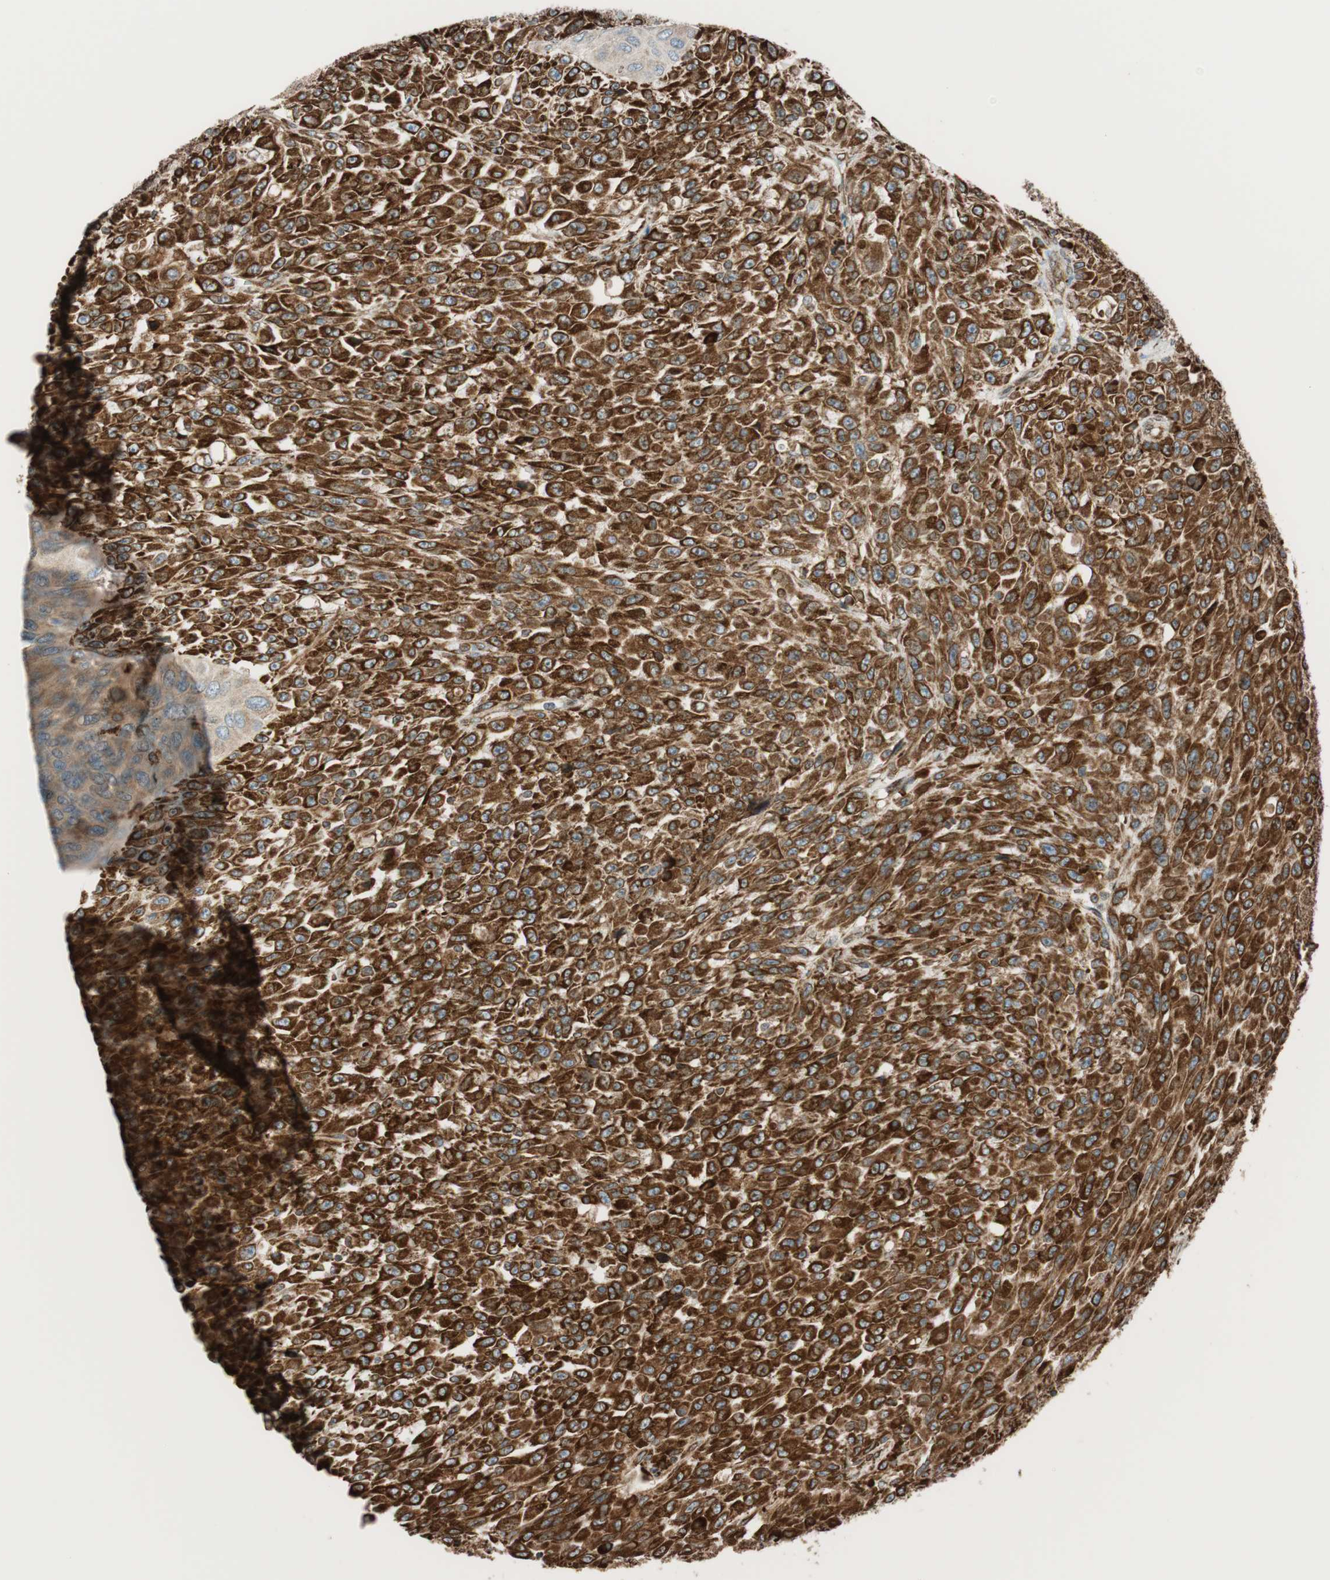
{"staining": {"intensity": "strong", "quantity": ">75%", "location": "cytoplasmic/membranous"}, "tissue": "urothelial cancer", "cell_type": "Tumor cells", "image_type": "cancer", "snomed": [{"axis": "morphology", "description": "Urothelial carcinoma, High grade"}, {"axis": "topography", "description": "Urinary bladder"}], "caption": "Approximately >75% of tumor cells in urothelial cancer demonstrate strong cytoplasmic/membranous protein expression as visualized by brown immunohistochemical staining.", "gene": "PRKCSH", "patient": {"sex": "male", "age": 66}}